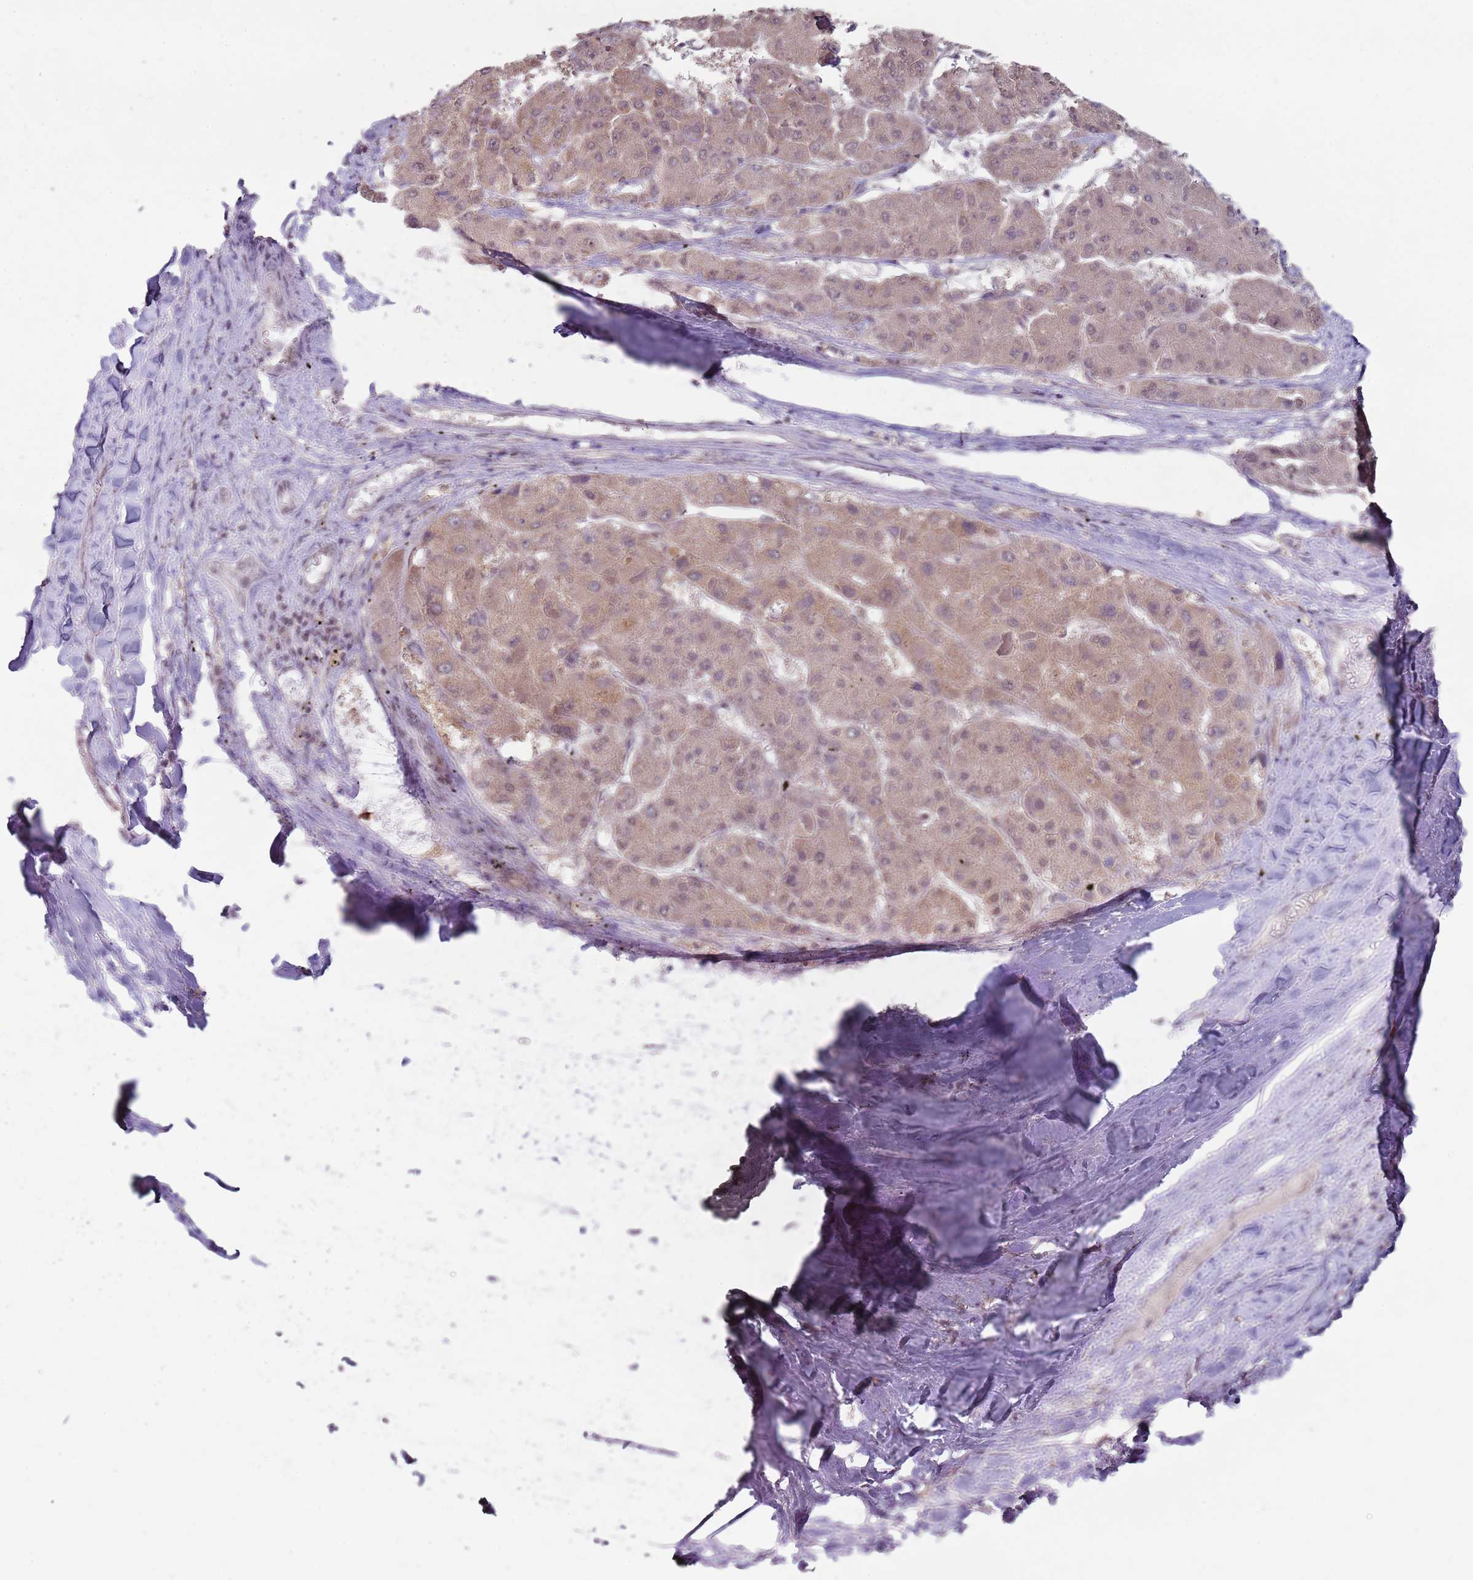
{"staining": {"intensity": "weak", "quantity": ">75%", "location": "cytoplasmic/membranous"}, "tissue": "liver cancer", "cell_type": "Tumor cells", "image_type": "cancer", "snomed": [{"axis": "morphology", "description": "Carcinoma, Hepatocellular, NOS"}, {"axis": "topography", "description": "Liver"}], "caption": "Immunohistochemistry histopathology image of neoplastic tissue: human liver cancer stained using immunohistochemistry demonstrates low levels of weak protein expression localized specifically in the cytoplasmic/membranous of tumor cells, appearing as a cytoplasmic/membranous brown color.", "gene": "SMARCAL1", "patient": {"sex": "female", "age": 73}}